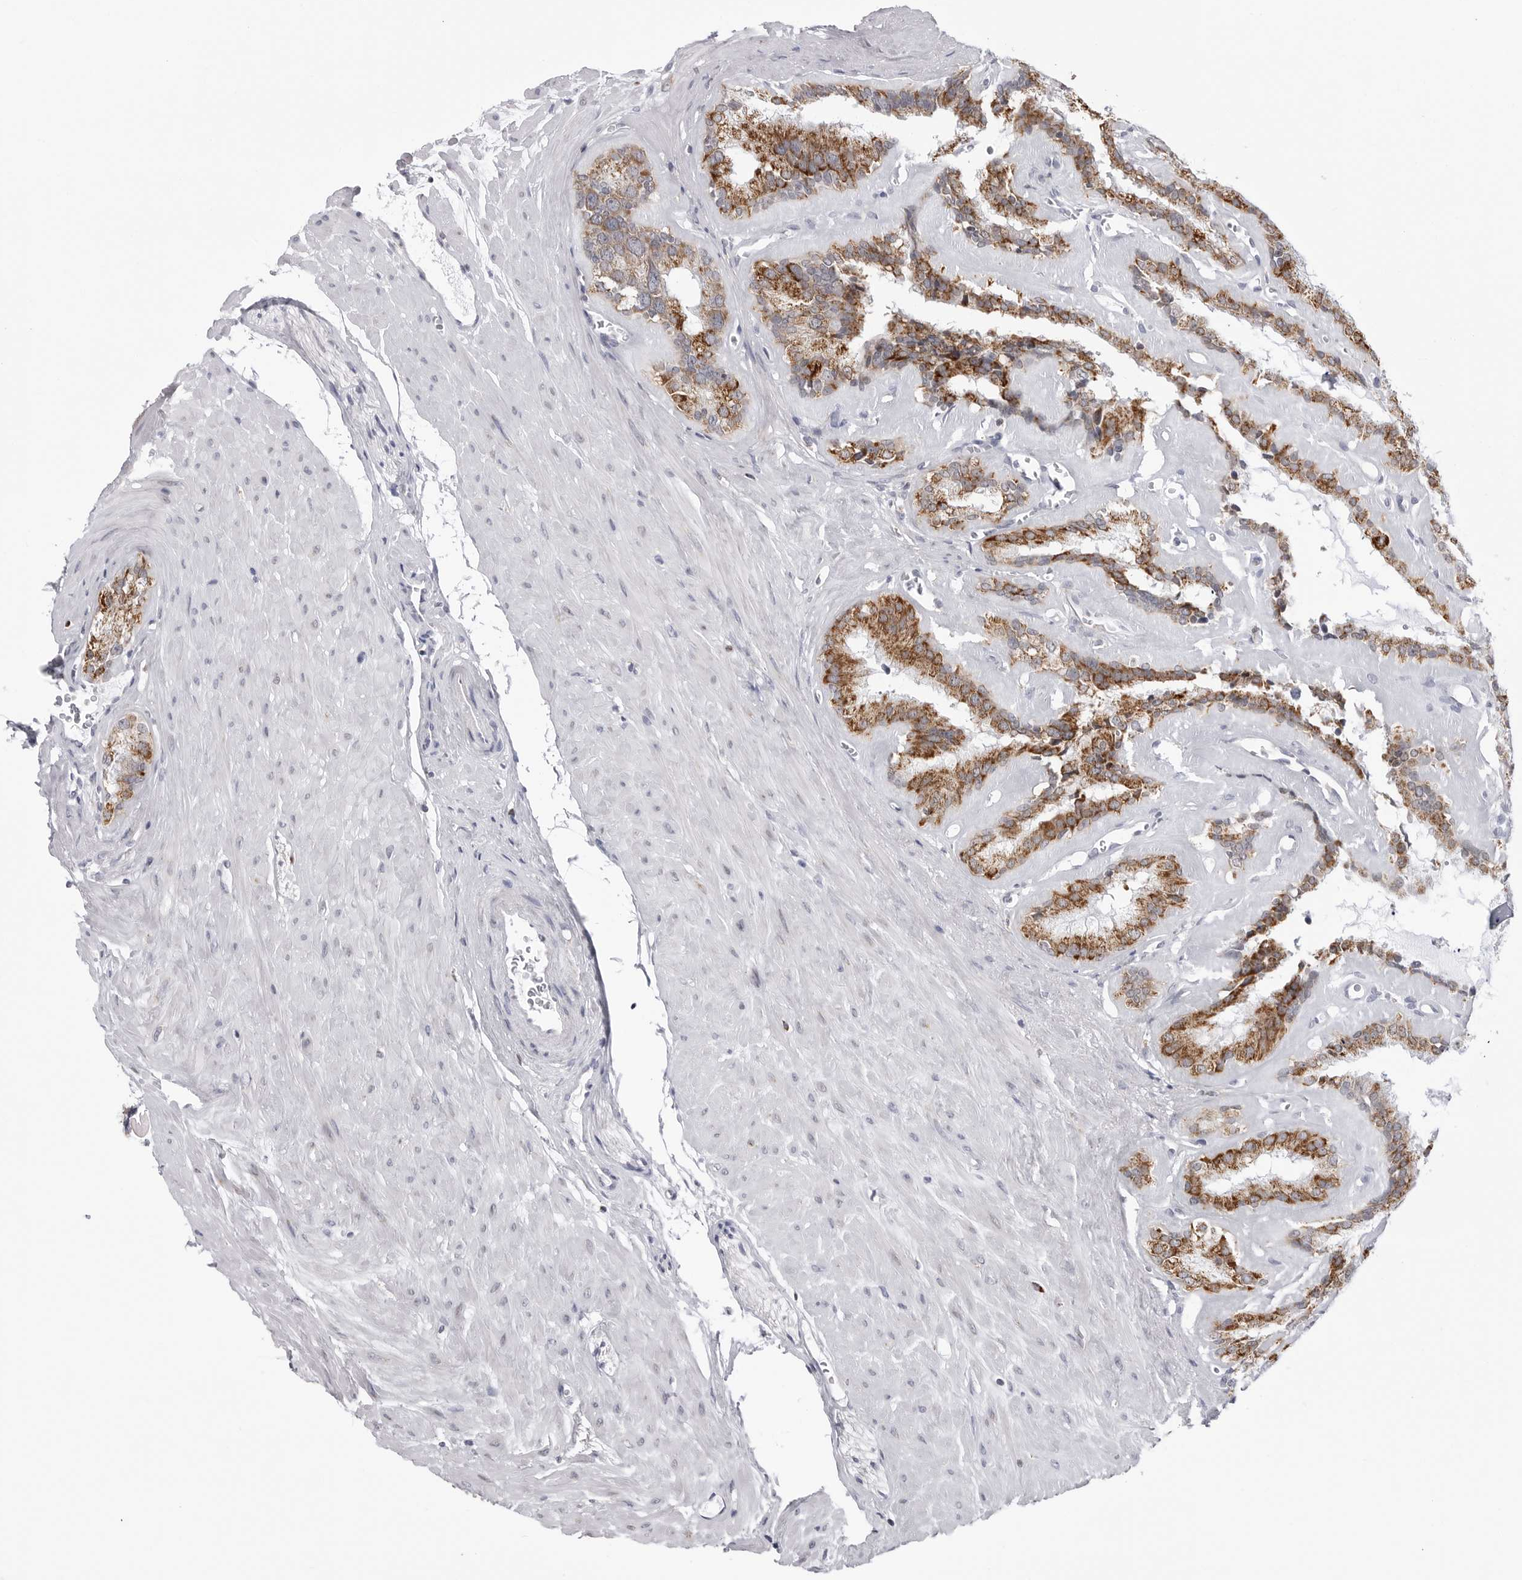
{"staining": {"intensity": "strong", "quantity": "25%-75%", "location": "cytoplasmic/membranous"}, "tissue": "seminal vesicle", "cell_type": "Glandular cells", "image_type": "normal", "snomed": [{"axis": "morphology", "description": "Normal tissue, NOS"}, {"axis": "topography", "description": "Prostate"}, {"axis": "topography", "description": "Seminal veicle"}], "caption": "Immunohistochemical staining of unremarkable human seminal vesicle reveals 25%-75% levels of strong cytoplasmic/membranous protein staining in about 25%-75% of glandular cells.", "gene": "COX5A", "patient": {"sex": "male", "age": 59}}